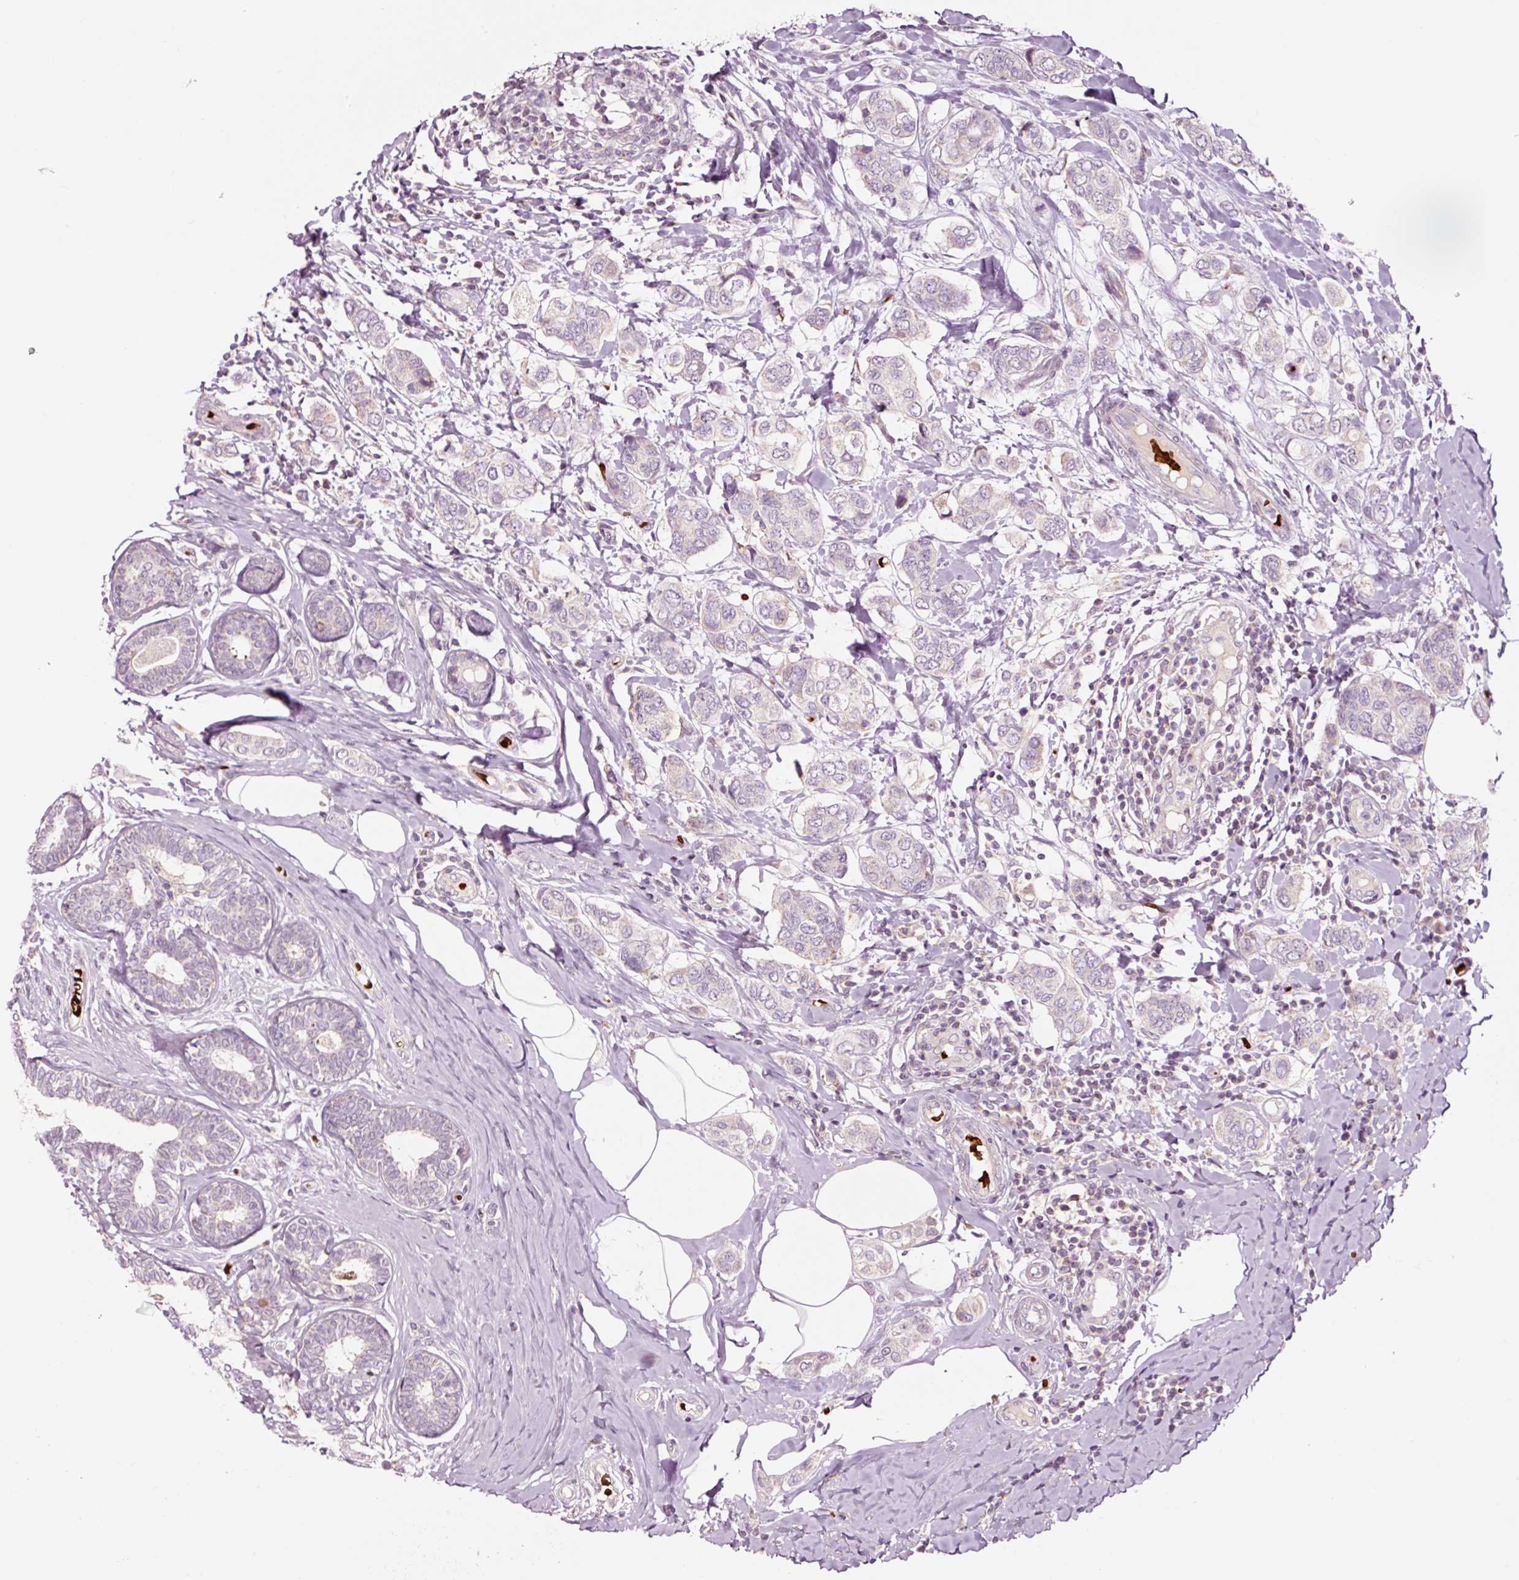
{"staining": {"intensity": "negative", "quantity": "none", "location": "none"}, "tissue": "breast cancer", "cell_type": "Tumor cells", "image_type": "cancer", "snomed": [{"axis": "morphology", "description": "Lobular carcinoma"}, {"axis": "topography", "description": "Breast"}], "caption": "A photomicrograph of human breast cancer (lobular carcinoma) is negative for staining in tumor cells.", "gene": "LDHAL6B", "patient": {"sex": "female", "age": 51}}